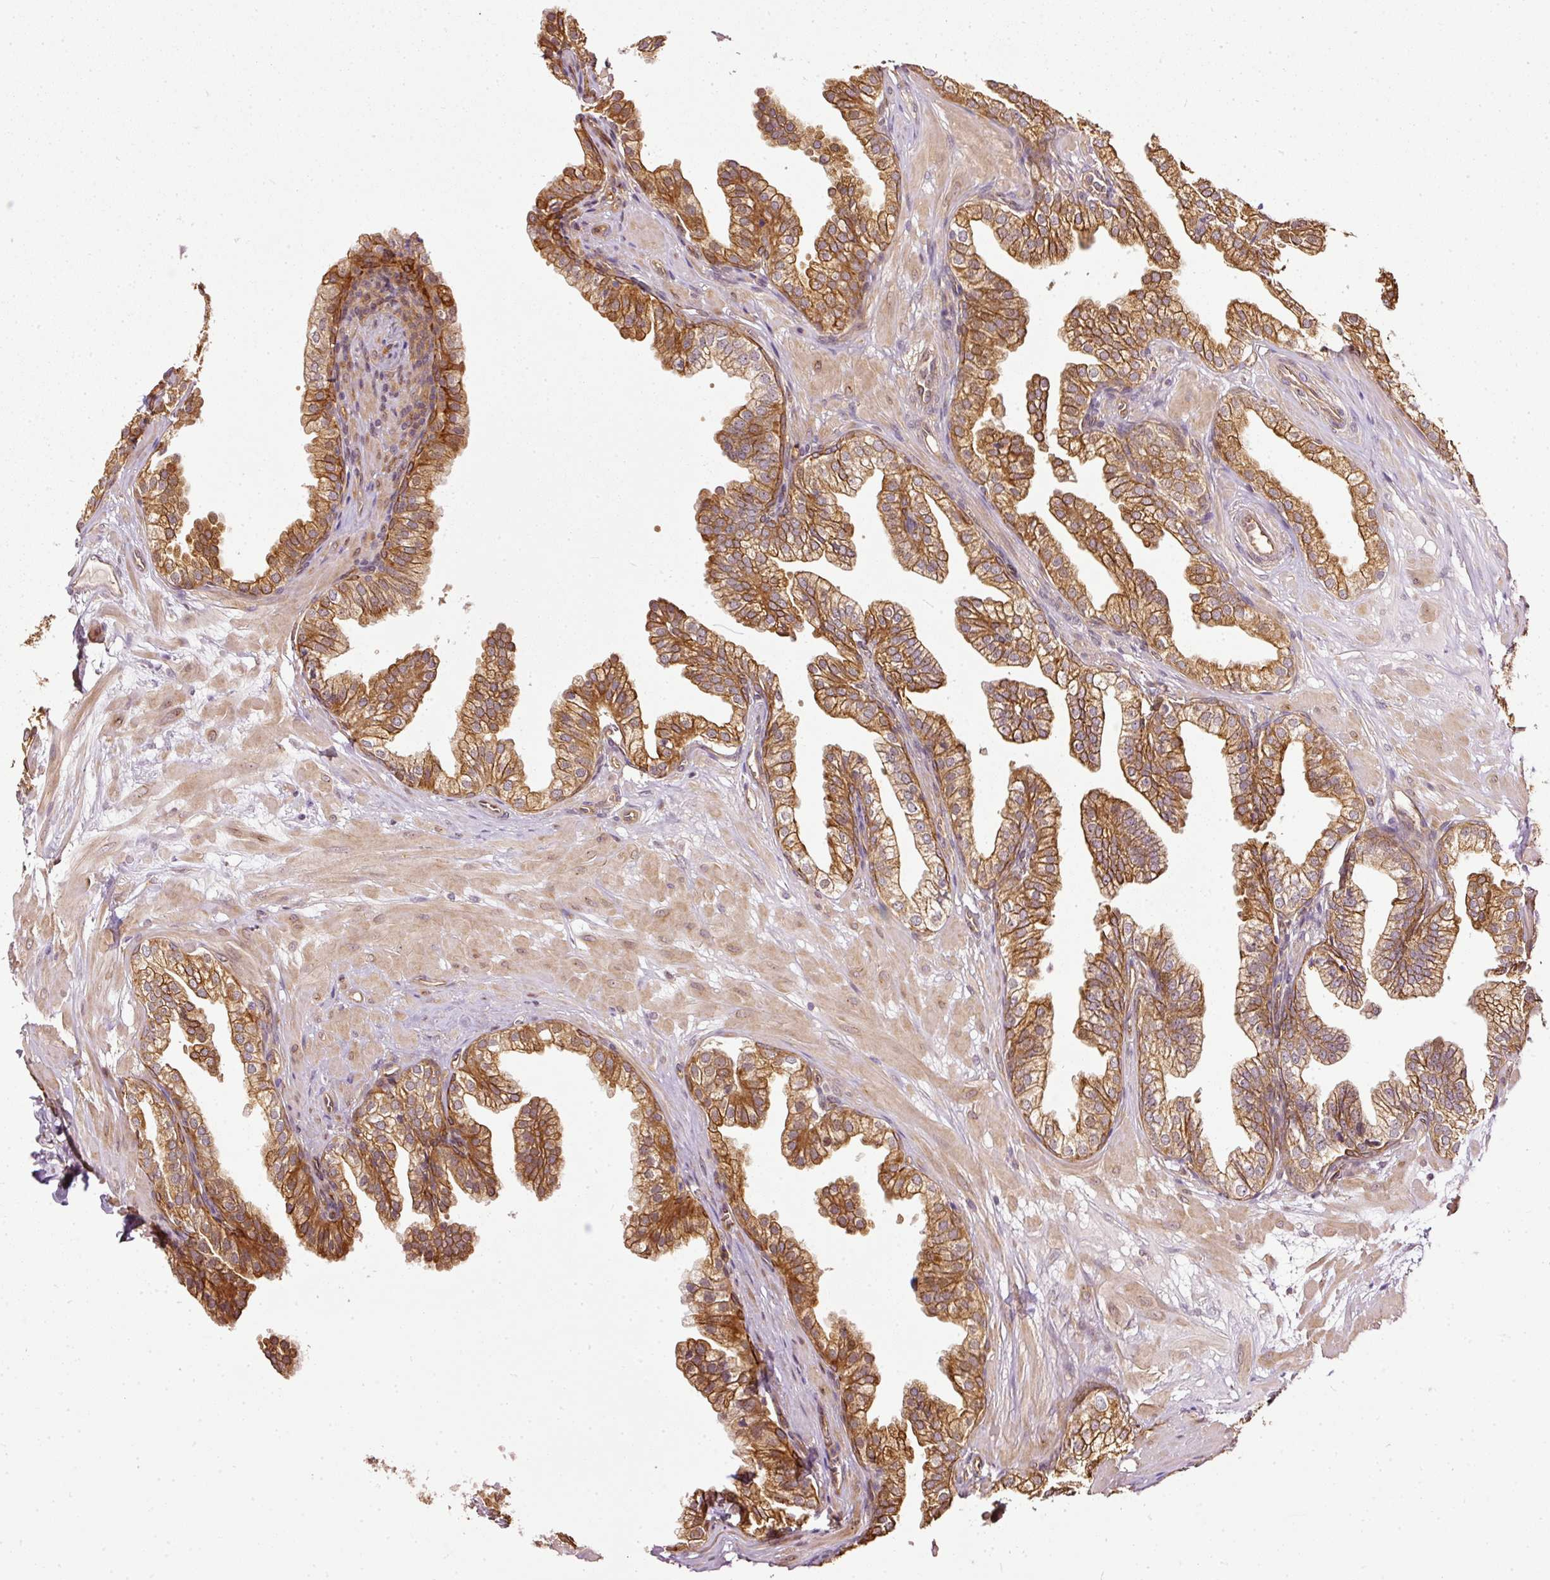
{"staining": {"intensity": "strong", "quantity": ">75%", "location": "cytoplasmic/membranous"}, "tissue": "prostate", "cell_type": "Glandular cells", "image_type": "normal", "snomed": [{"axis": "morphology", "description": "Normal tissue, NOS"}, {"axis": "topography", "description": "Prostate"}, {"axis": "topography", "description": "Peripheral nerve tissue"}], "caption": "Normal prostate exhibits strong cytoplasmic/membranous positivity in approximately >75% of glandular cells, visualized by immunohistochemistry.", "gene": "MIF4GD", "patient": {"sex": "male", "age": 55}}